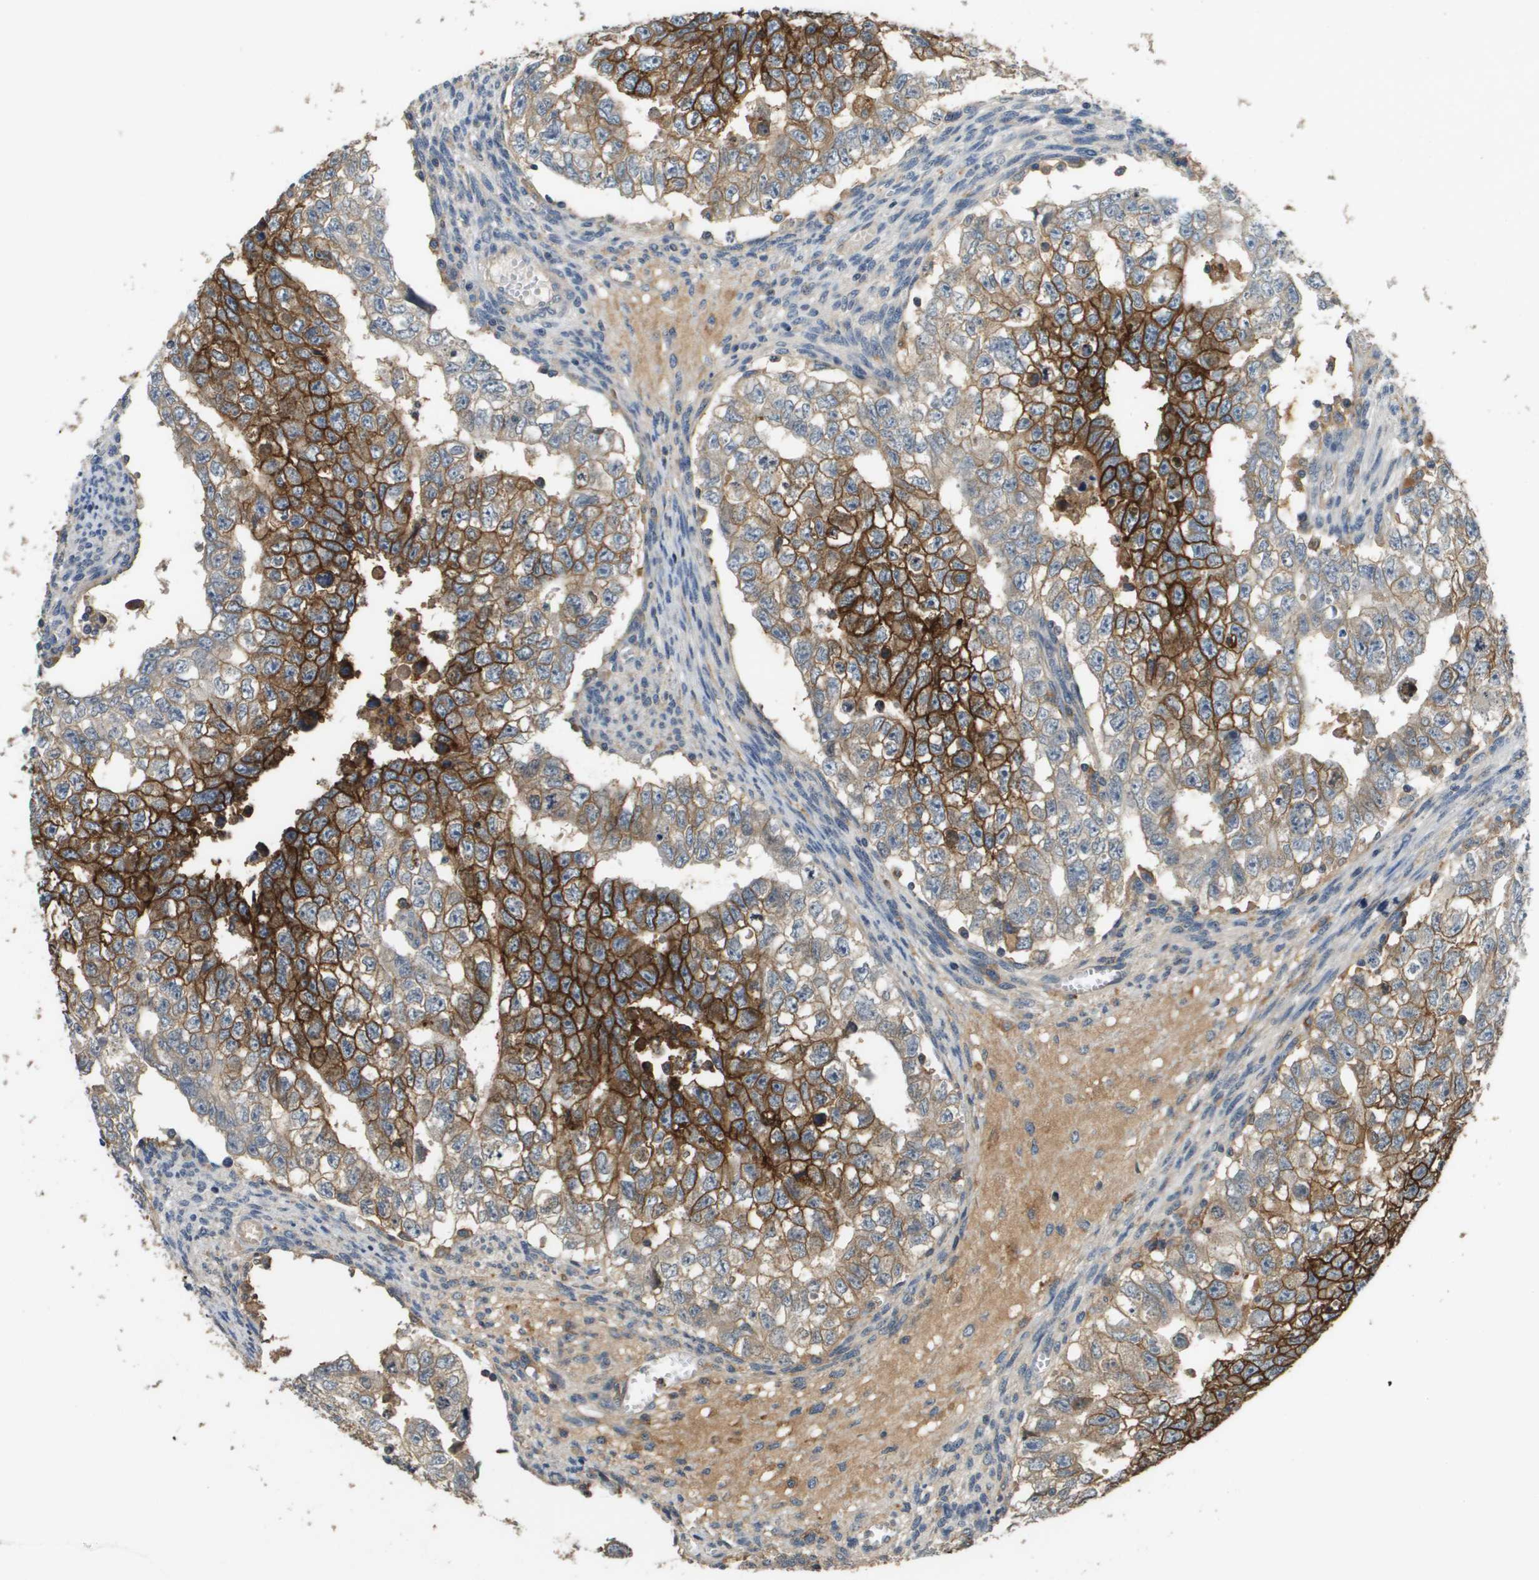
{"staining": {"intensity": "strong", "quantity": ">75%", "location": "cytoplasmic/membranous"}, "tissue": "testis cancer", "cell_type": "Tumor cells", "image_type": "cancer", "snomed": [{"axis": "morphology", "description": "Seminoma, NOS"}, {"axis": "morphology", "description": "Carcinoma, Embryonal, NOS"}, {"axis": "topography", "description": "Testis"}], "caption": "Immunohistochemistry (IHC) image of neoplastic tissue: human testis cancer (seminoma) stained using IHC shows high levels of strong protein expression localized specifically in the cytoplasmic/membranous of tumor cells, appearing as a cytoplasmic/membranous brown color.", "gene": "SLC16A3", "patient": {"sex": "male", "age": 38}}